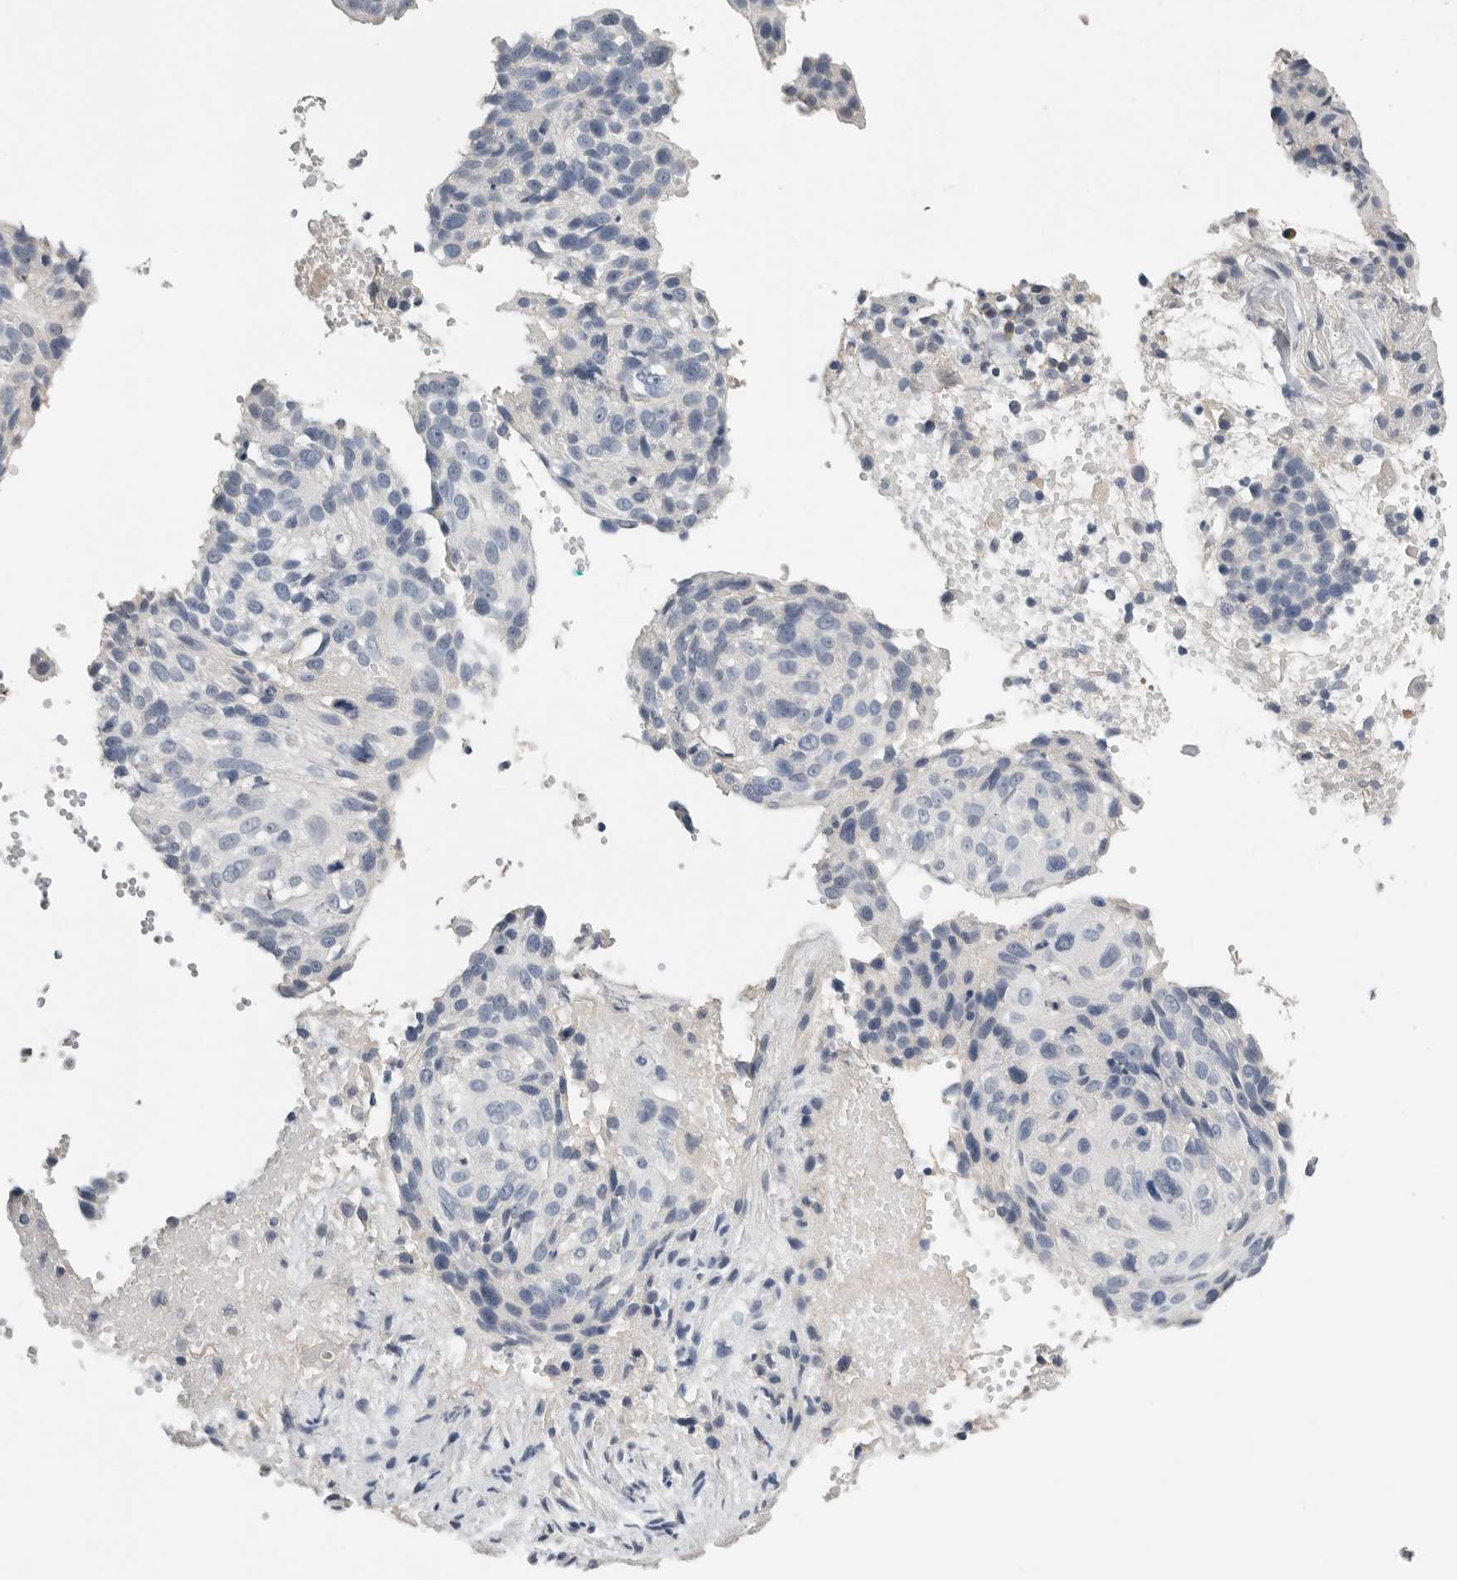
{"staining": {"intensity": "negative", "quantity": "none", "location": "none"}, "tissue": "cervical cancer", "cell_type": "Tumor cells", "image_type": "cancer", "snomed": [{"axis": "morphology", "description": "Squamous cell carcinoma, NOS"}, {"axis": "topography", "description": "Cervix"}], "caption": "An image of cervical cancer stained for a protein demonstrates no brown staining in tumor cells.", "gene": "FABP6", "patient": {"sex": "female", "age": 74}}